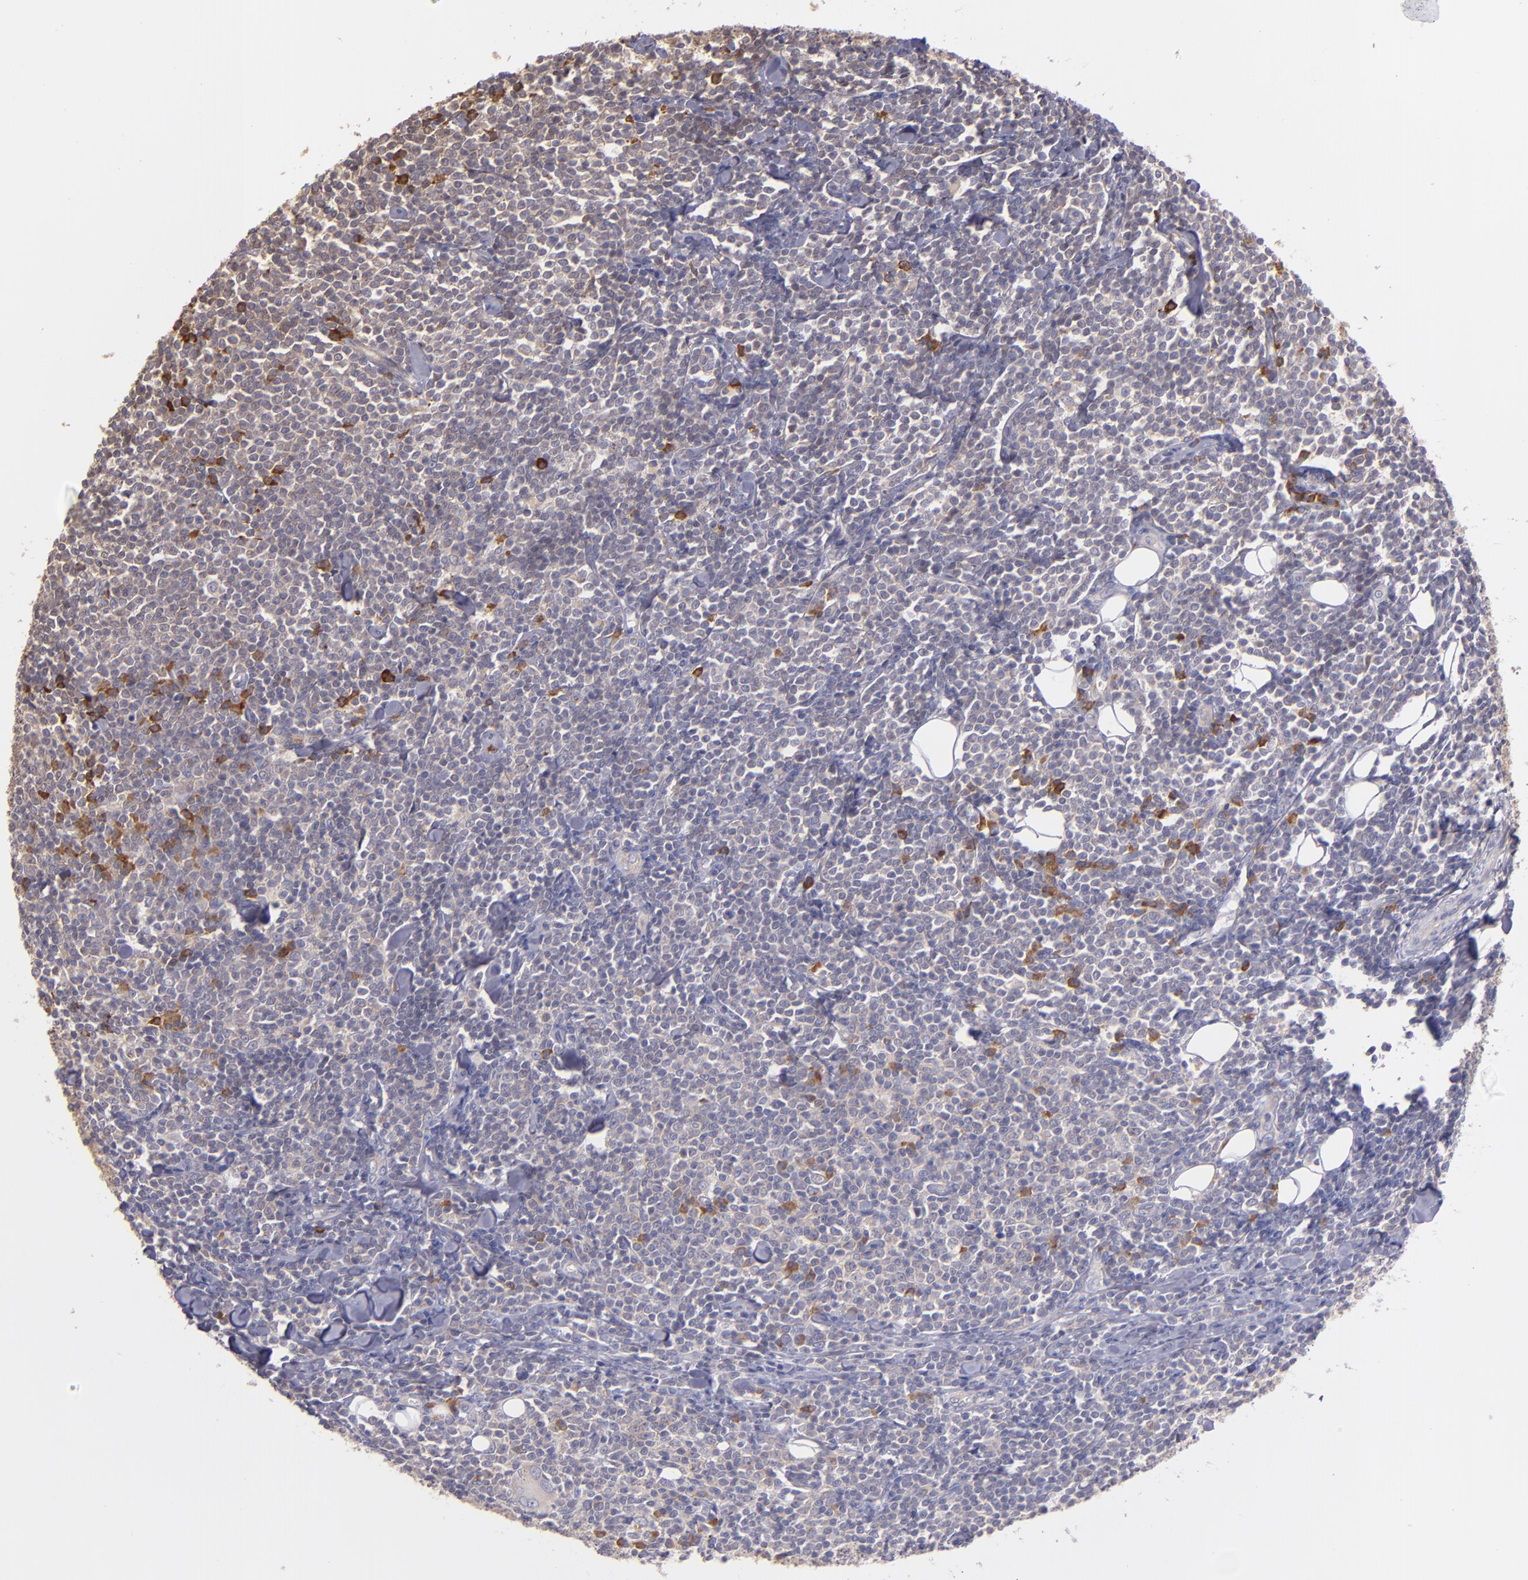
{"staining": {"intensity": "strong", "quantity": "25%-75%", "location": "cytoplasmic/membranous"}, "tissue": "lymphoma", "cell_type": "Tumor cells", "image_type": "cancer", "snomed": [{"axis": "morphology", "description": "Malignant lymphoma, non-Hodgkin's type, Low grade"}, {"axis": "topography", "description": "Soft tissue"}], "caption": "High-magnification brightfield microscopy of lymphoma stained with DAB (brown) and counterstained with hematoxylin (blue). tumor cells exhibit strong cytoplasmic/membranous expression is identified in about25%-75% of cells.", "gene": "ECE1", "patient": {"sex": "male", "age": 92}}